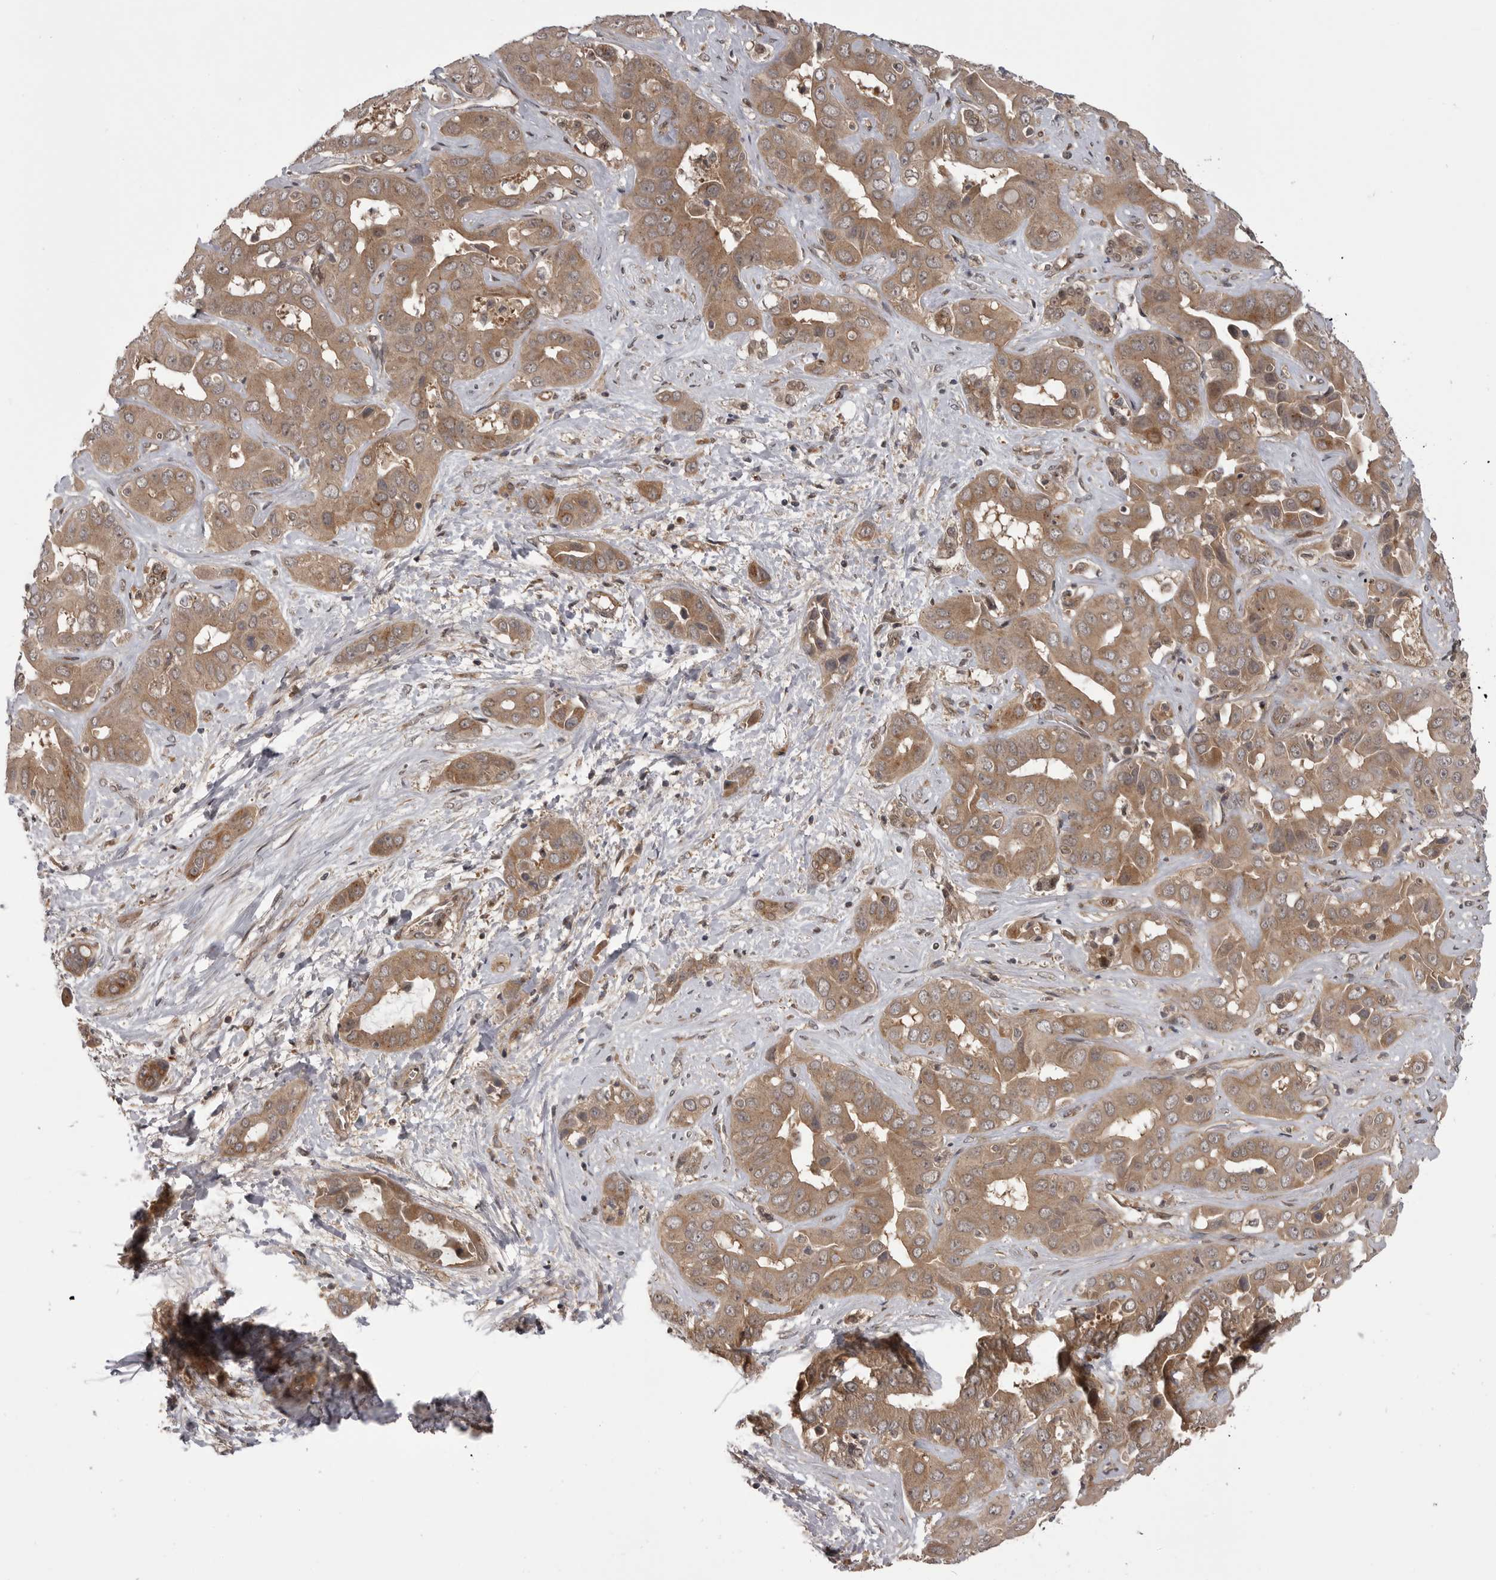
{"staining": {"intensity": "moderate", "quantity": ">75%", "location": "cytoplasmic/membranous"}, "tissue": "liver cancer", "cell_type": "Tumor cells", "image_type": "cancer", "snomed": [{"axis": "morphology", "description": "Cholangiocarcinoma"}, {"axis": "topography", "description": "Liver"}], "caption": "High-magnification brightfield microscopy of liver cholangiocarcinoma stained with DAB (brown) and counterstained with hematoxylin (blue). tumor cells exhibit moderate cytoplasmic/membranous positivity is identified in about>75% of cells. Ihc stains the protein in brown and the nuclei are stained blue.", "gene": "PDCL", "patient": {"sex": "female", "age": 52}}